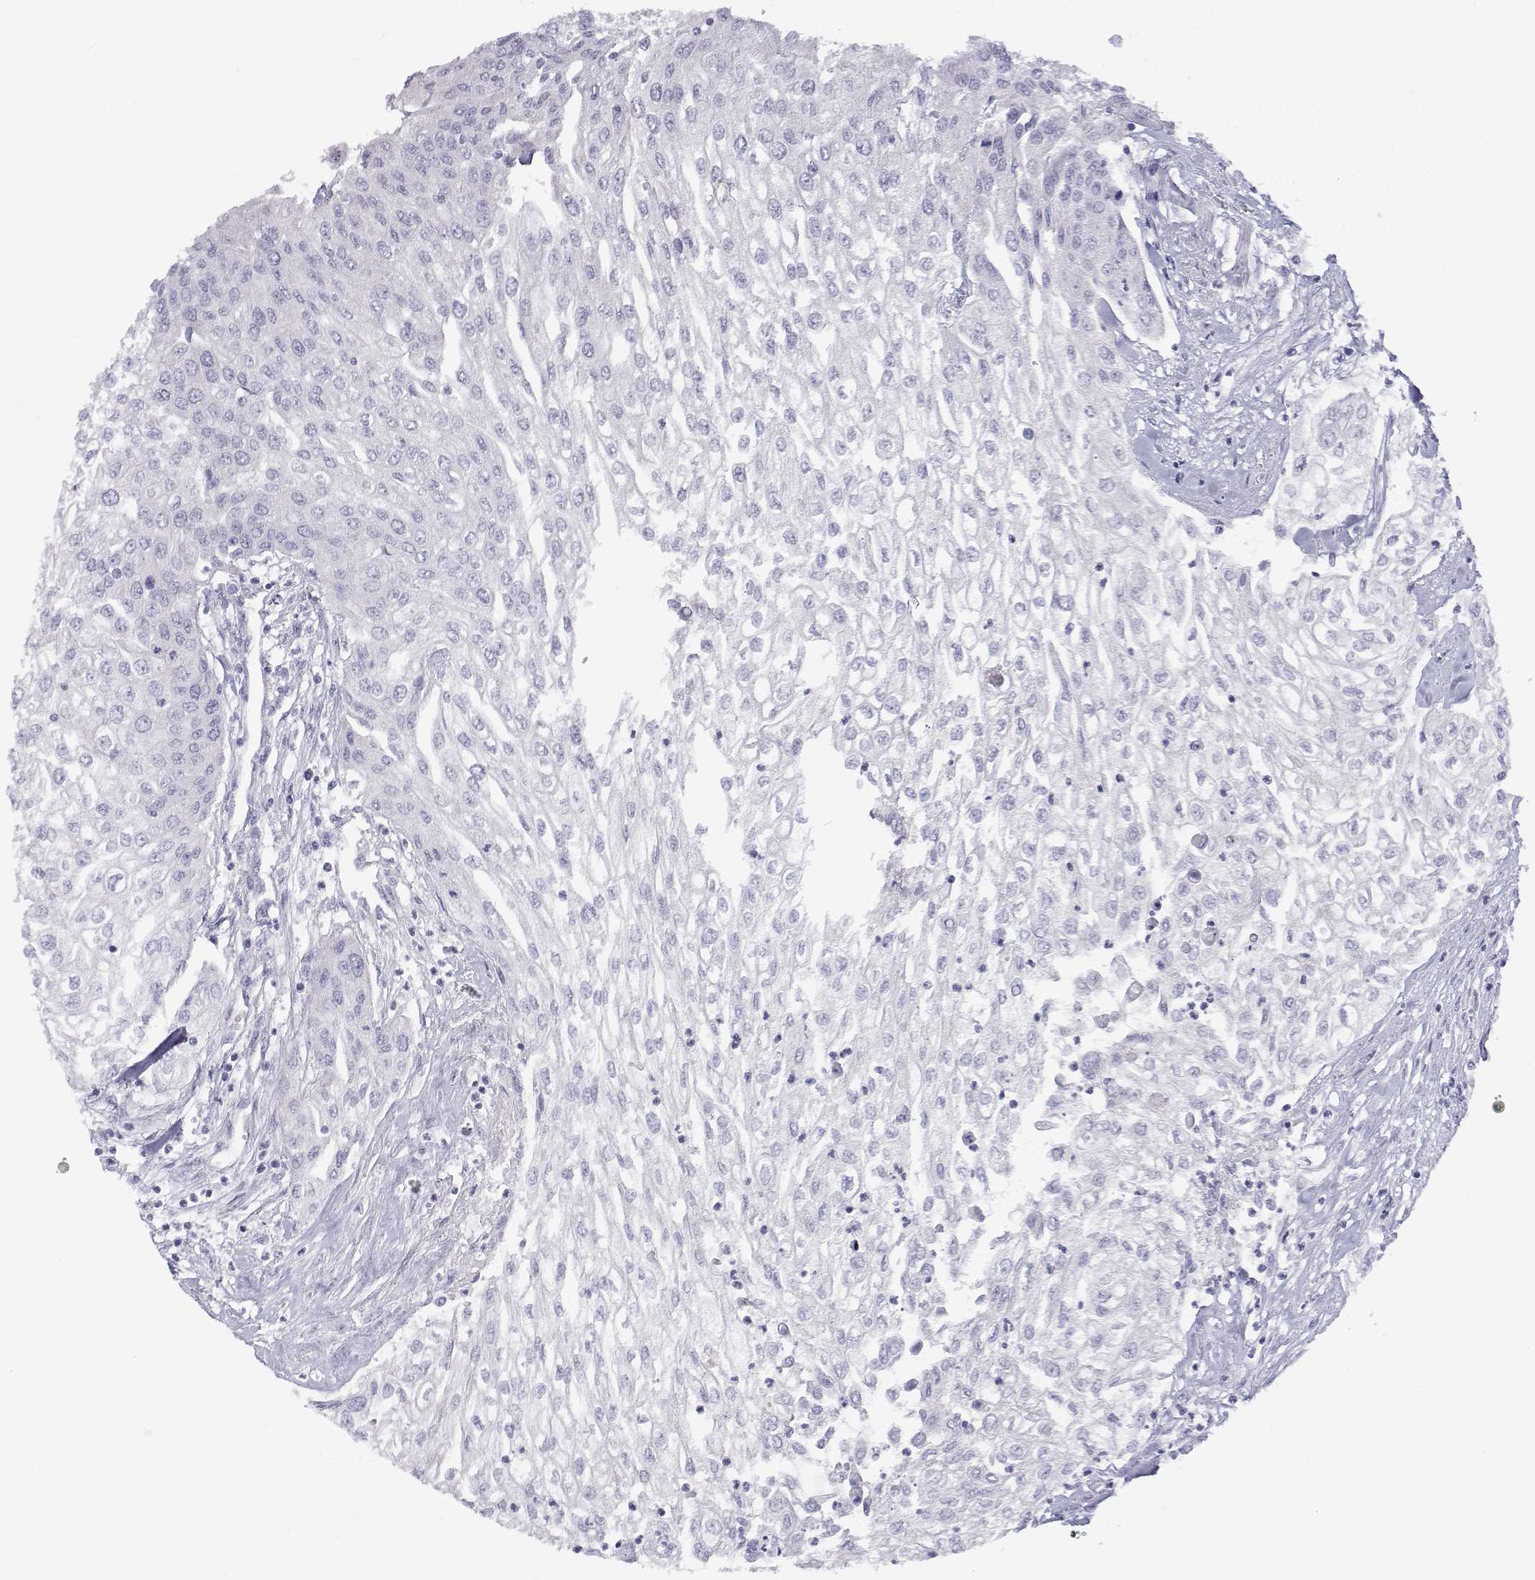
{"staining": {"intensity": "negative", "quantity": "none", "location": "none"}, "tissue": "urothelial cancer", "cell_type": "Tumor cells", "image_type": "cancer", "snomed": [{"axis": "morphology", "description": "Urothelial carcinoma, High grade"}, {"axis": "topography", "description": "Urinary bladder"}], "caption": "Urothelial cancer was stained to show a protein in brown. There is no significant expression in tumor cells.", "gene": "ANKRD65", "patient": {"sex": "male", "age": 62}}